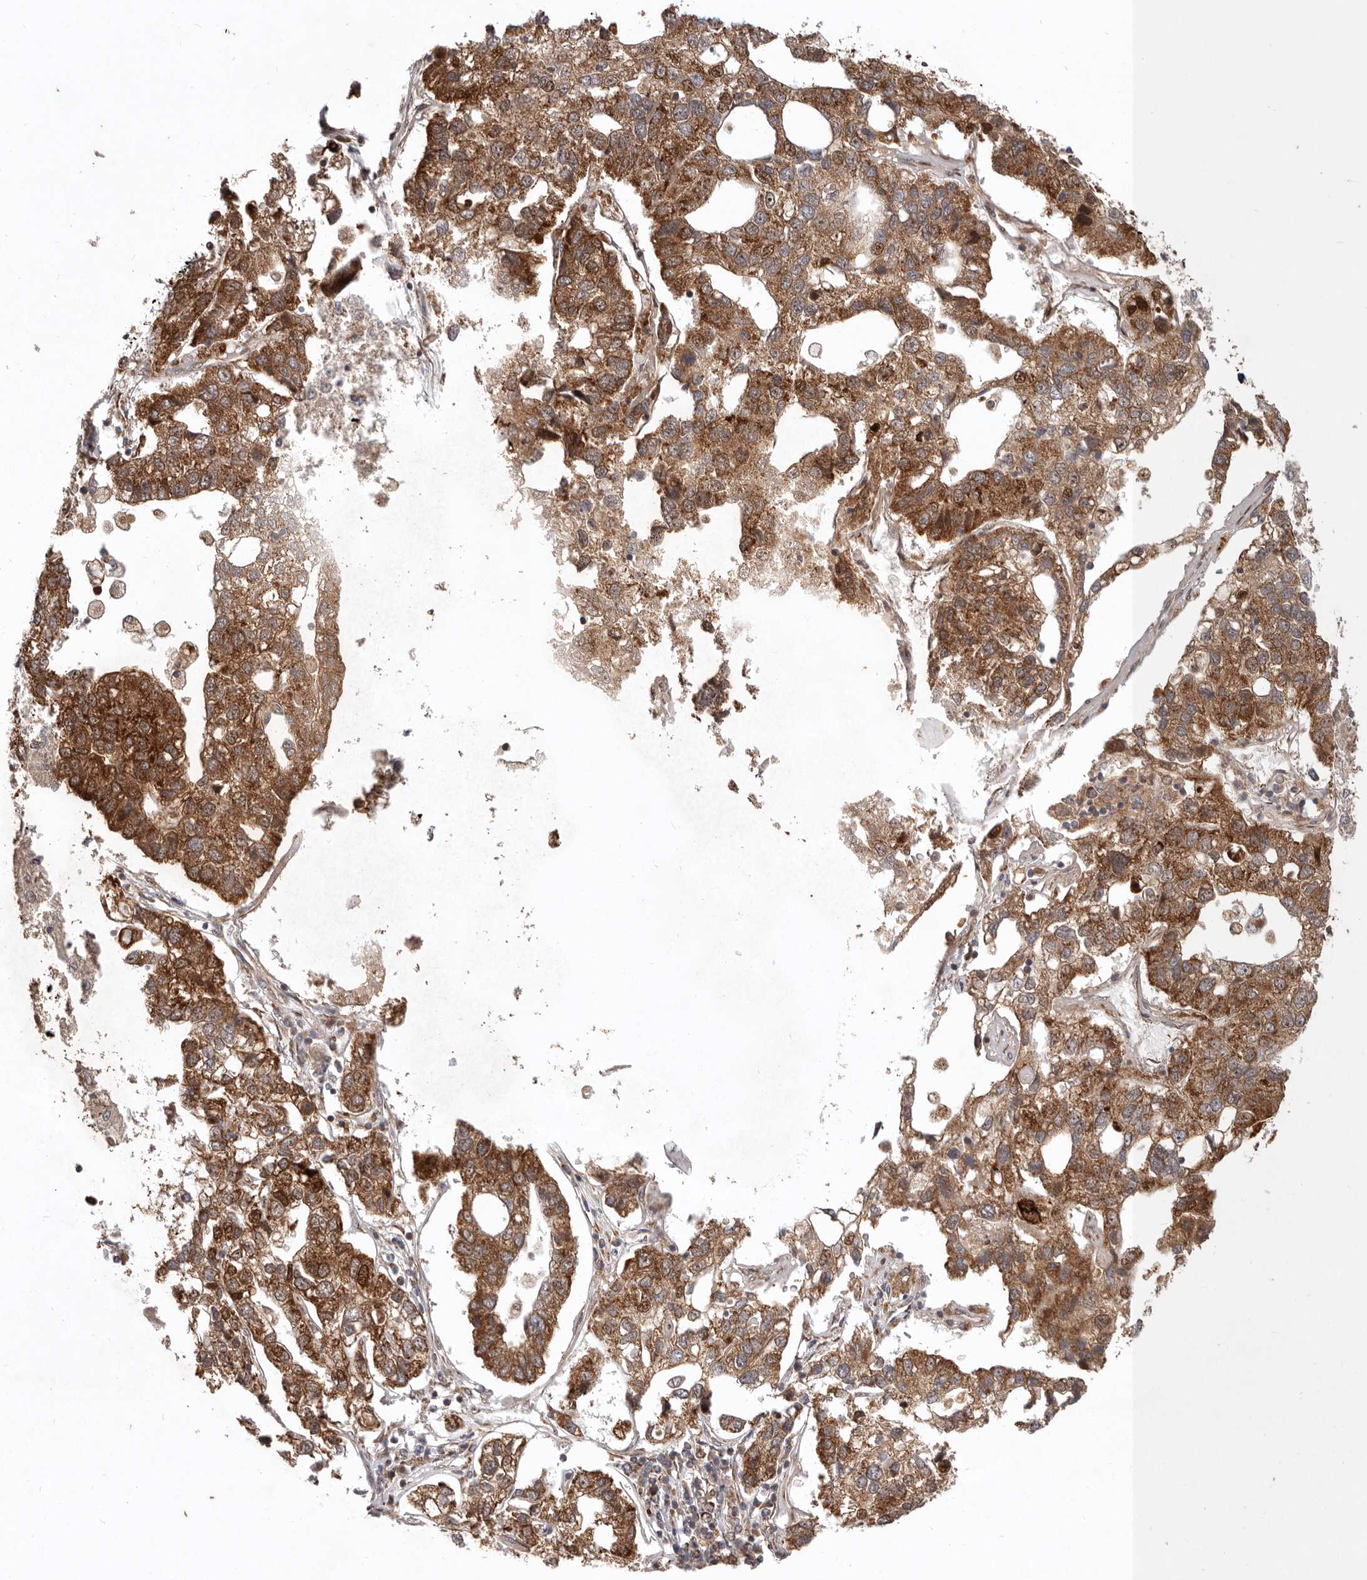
{"staining": {"intensity": "strong", "quantity": ">75%", "location": "cytoplasmic/membranous"}, "tissue": "pancreatic cancer", "cell_type": "Tumor cells", "image_type": "cancer", "snomed": [{"axis": "morphology", "description": "Adenocarcinoma, NOS"}, {"axis": "topography", "description": "Pancreas"}], "caption": "A brown stain shows strong cytoplasmic/membranous positivity of a protein in pancreatic cancer (adenocarcinoma) tumor cells. The staining was performed using DAB to visualize the protein expression in brown, while the nuclei were stained in blue with hematoxylin (Magnification: 20x).", "gene": "MRPS10", "patient": {"sex": "female", "age": 61}}